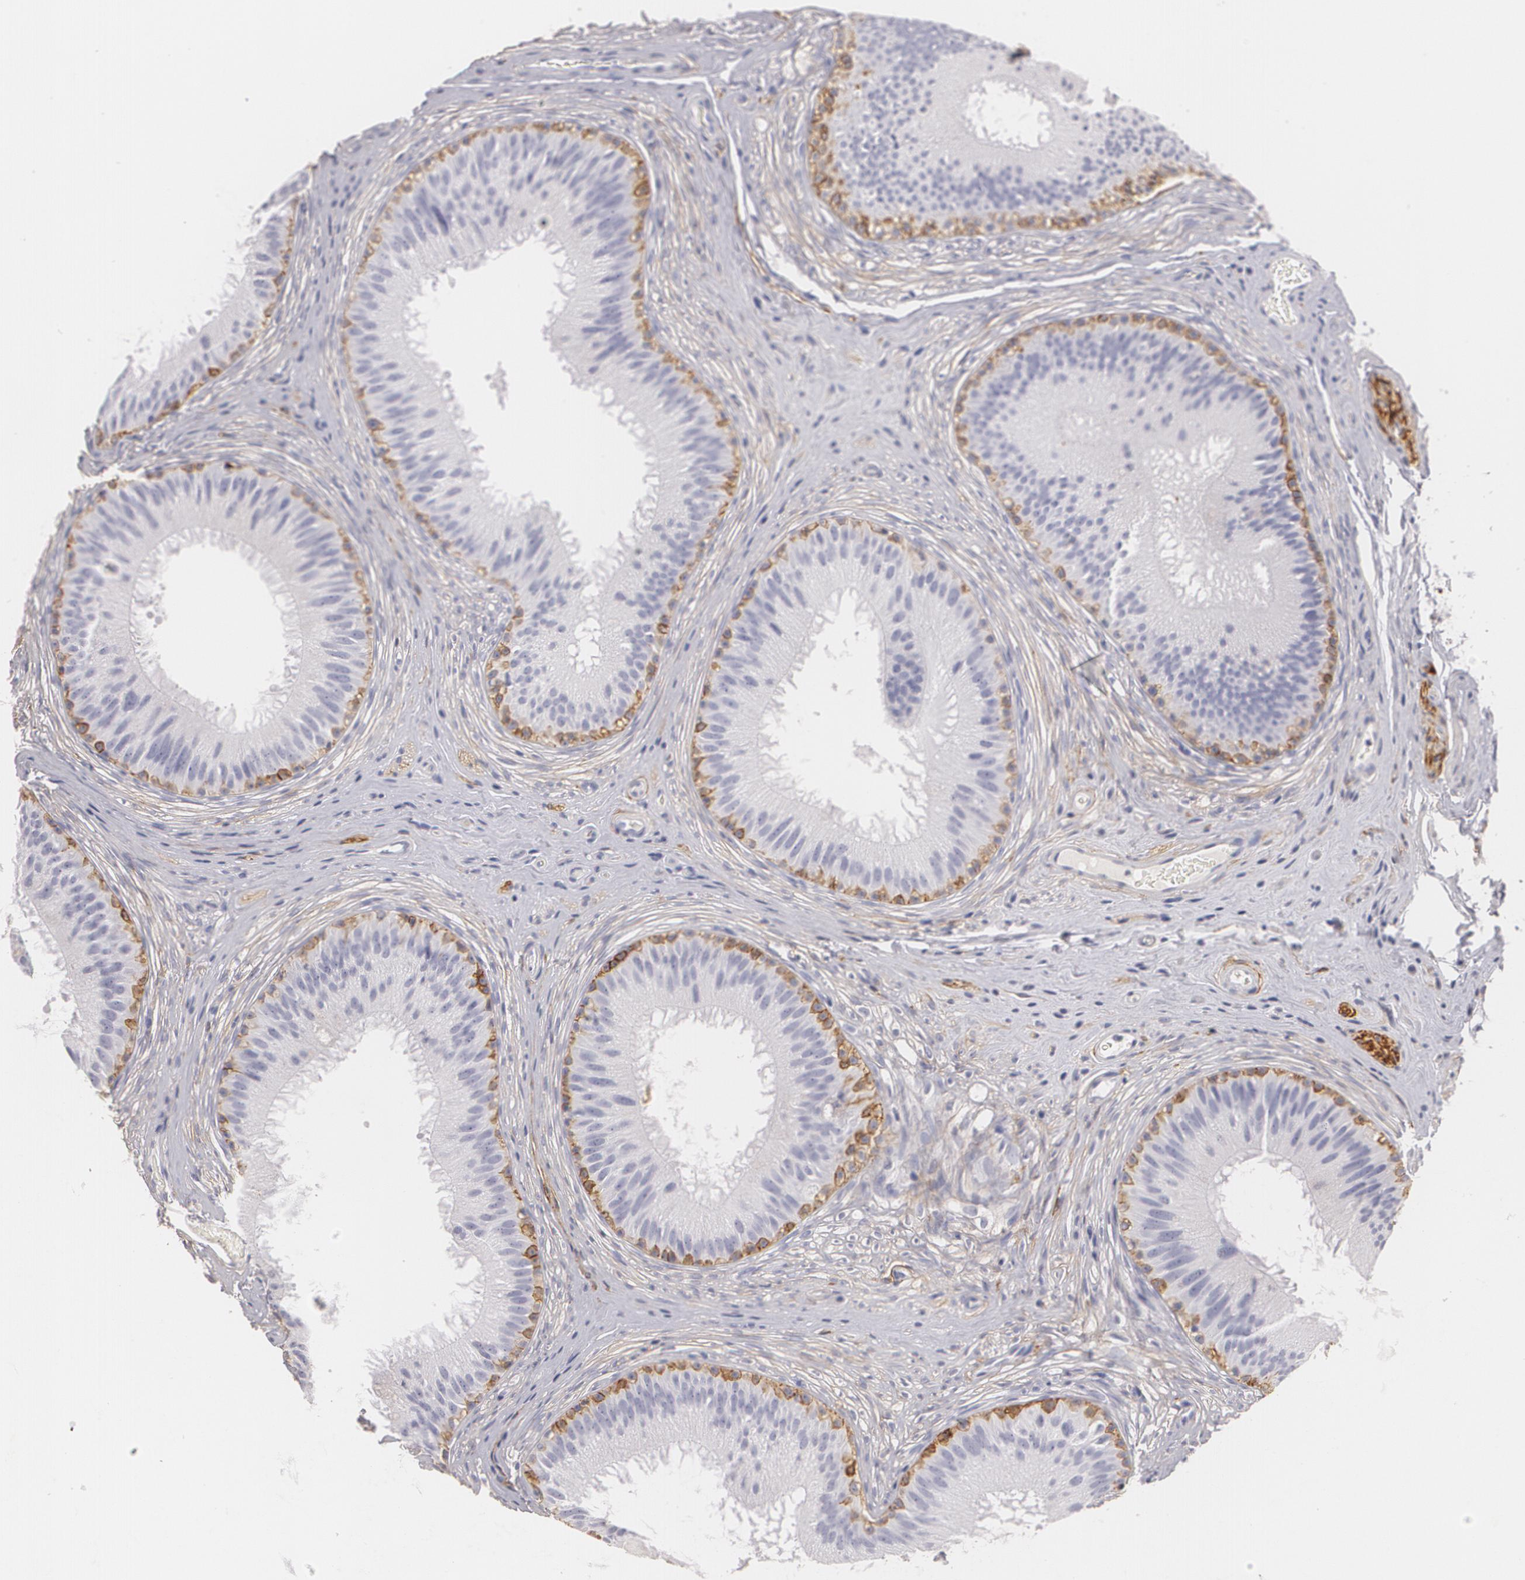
{"staining": {"intensity": "weak", "quantity": "<25%", "location": "cytoplasmic/membranous"}, "tissue": "epididymis", "cell_type": "Glandular cells", "image_type": "normal", "snomed": [{"axis": "morphology", "description": "Normal tissue, NOS"}, {"axis": "topography", "description": "Epididymis"}], "caption": "Immunohistochemical staining of normal epididymis displays no significant positivity in glandular cells.", "gene": "NGFR", "patient": {"sex": "male", "age": 32}}